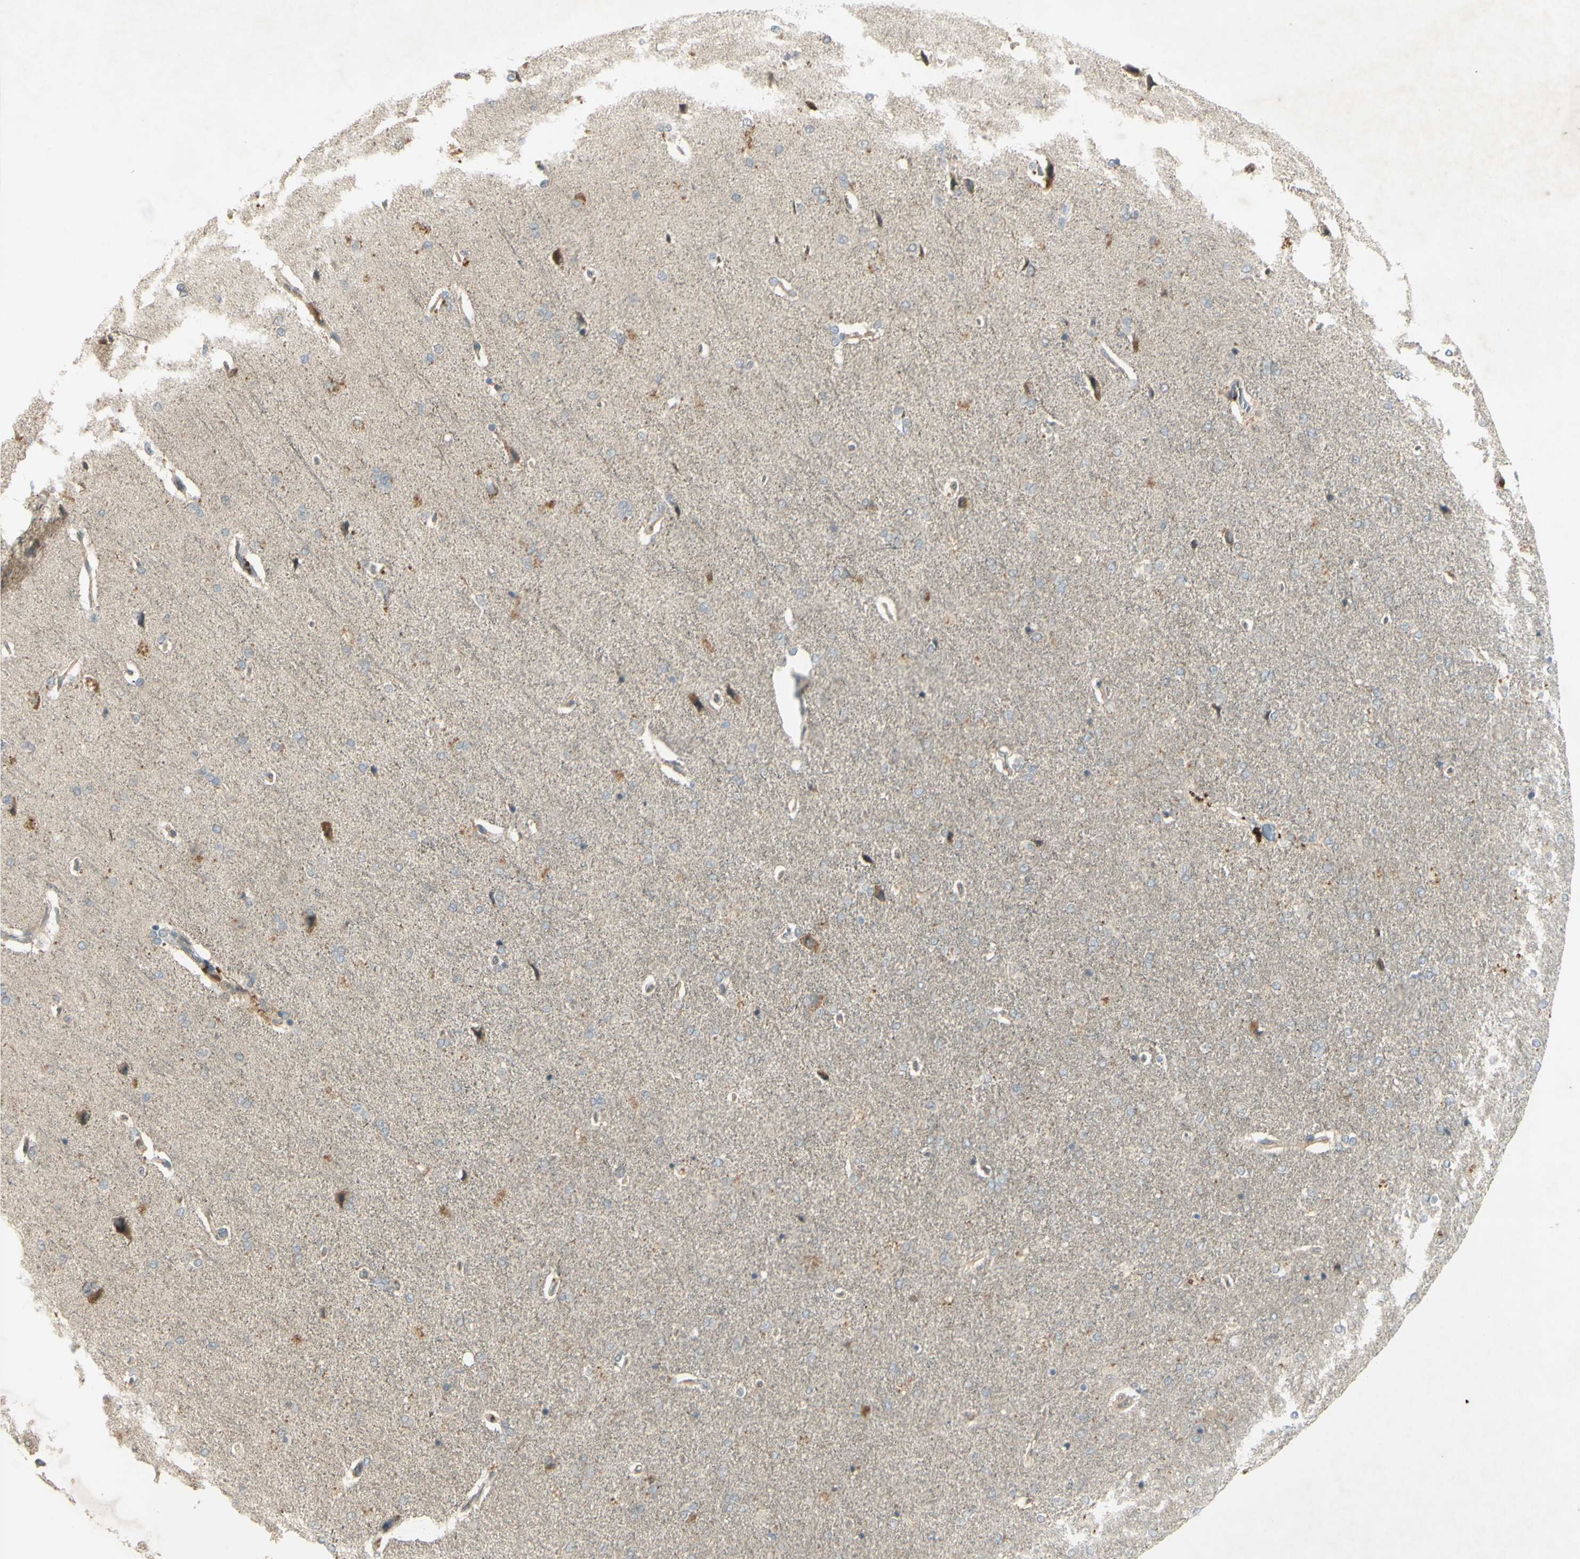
{"staining": {"intensity": "weak", "quantity": "<25%", "location": "cytoplasmic/membranous"}, "tissue": "cerebral cortex", "cell_type": "Endothelial cells", "image_type": "normal", "snomed": [{"axis": "morphology", "description": "Normal tissue, NOS"}, {"axis": "topography", "description": "Cerebral cortex"}], "caption": "Cerebral cortex was stained to show a protein in brown. There is no significant positivity in endothelial cells. Nuclei are stained in blue.", "gene": "RAD18", "patient": {"sex": "male", "age": 62}}